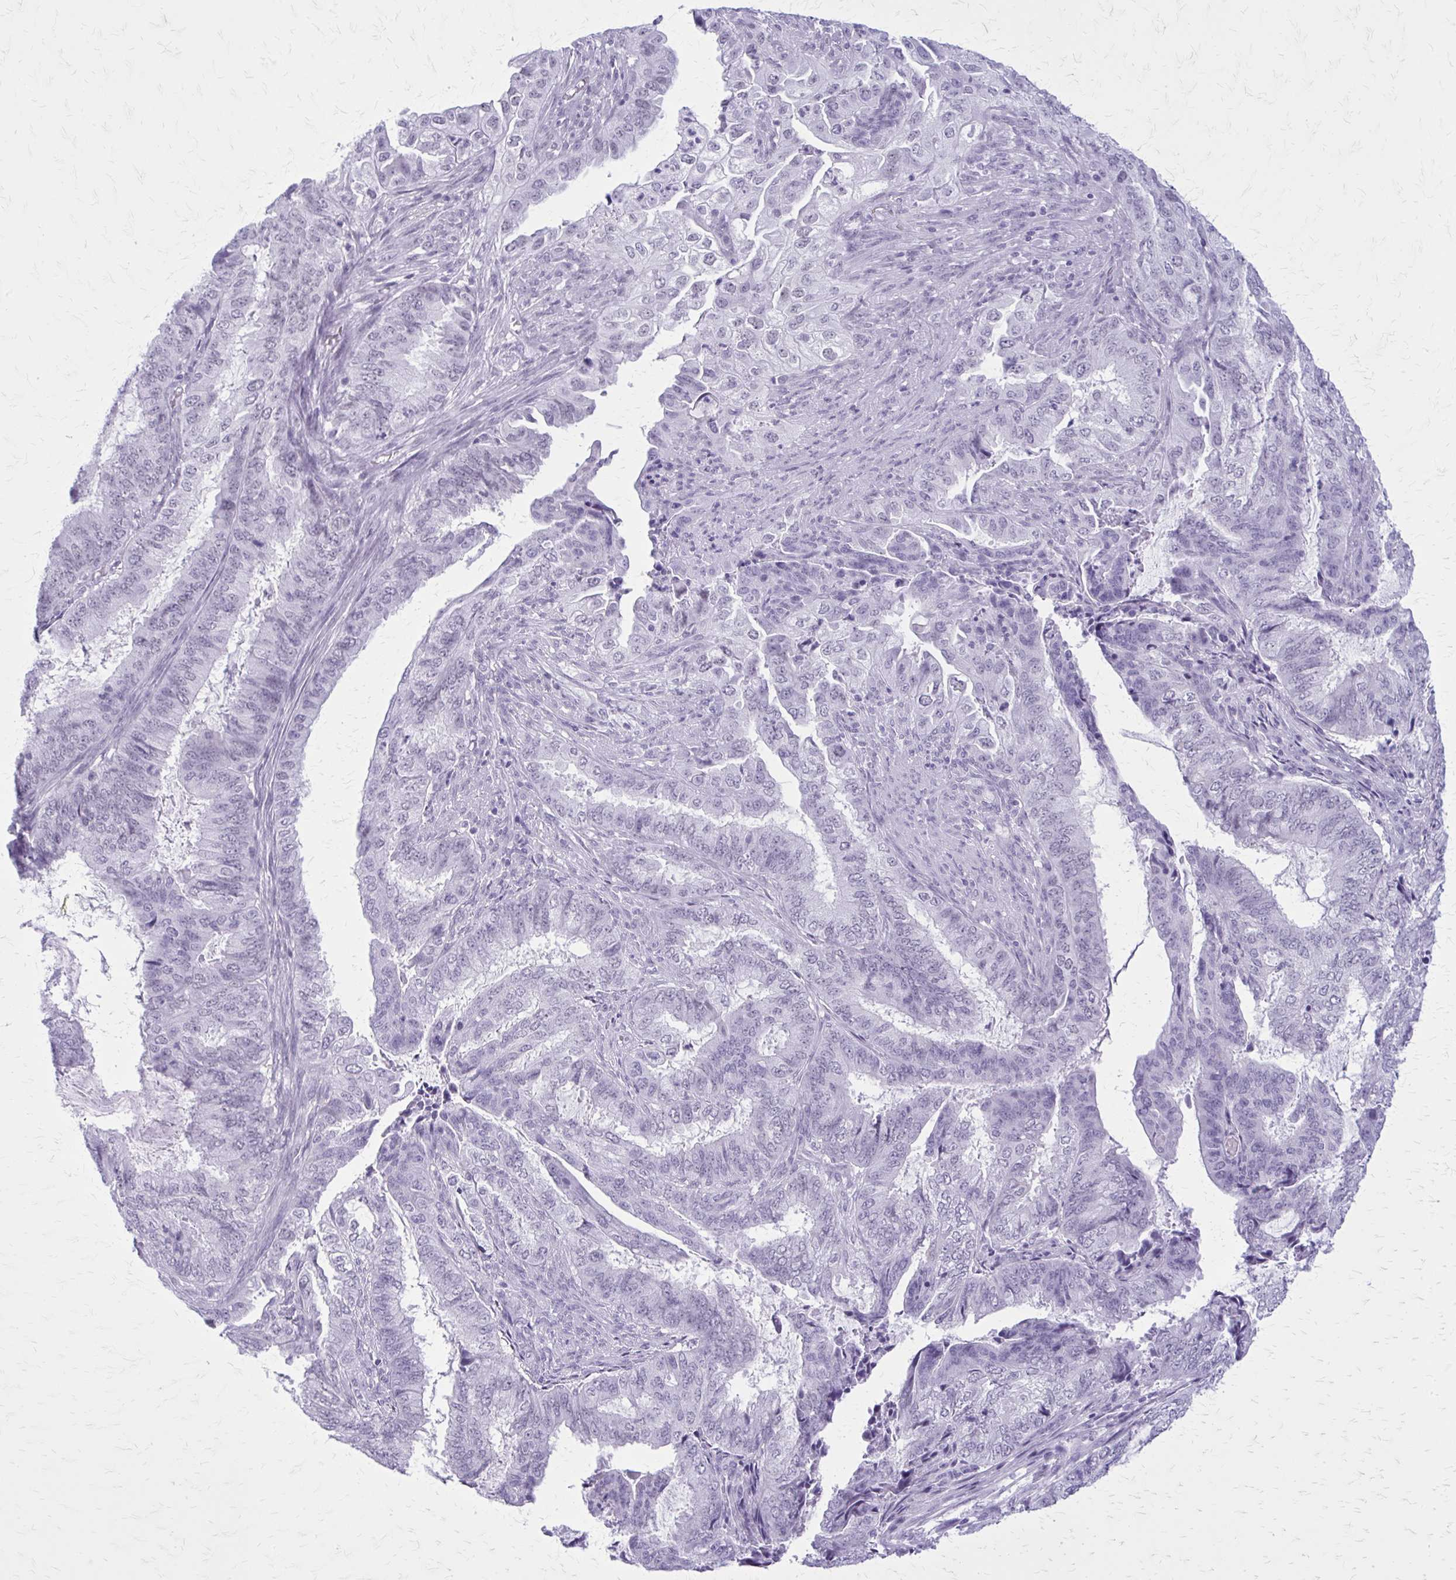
{"staining": {"intensity": "negative", "quantity": "none", "location": "none"}, "tissue": "endometrial cancer", "cell_type": "Tumor cells", "image_type": "cancer", "snomed": [{"axis": "morphology", "description": "Adenocarcinoma, NOS"}, {"axis": "topography", "description": "Endometrium"}], "caption": "Tumor cells are negative for brown protein staining in endometrial cancer. (Immunohistochemistry, brightfield microscopy, high magnification).", "gene": "GAD1", "patient": {"sex": "female", "age": 51}}